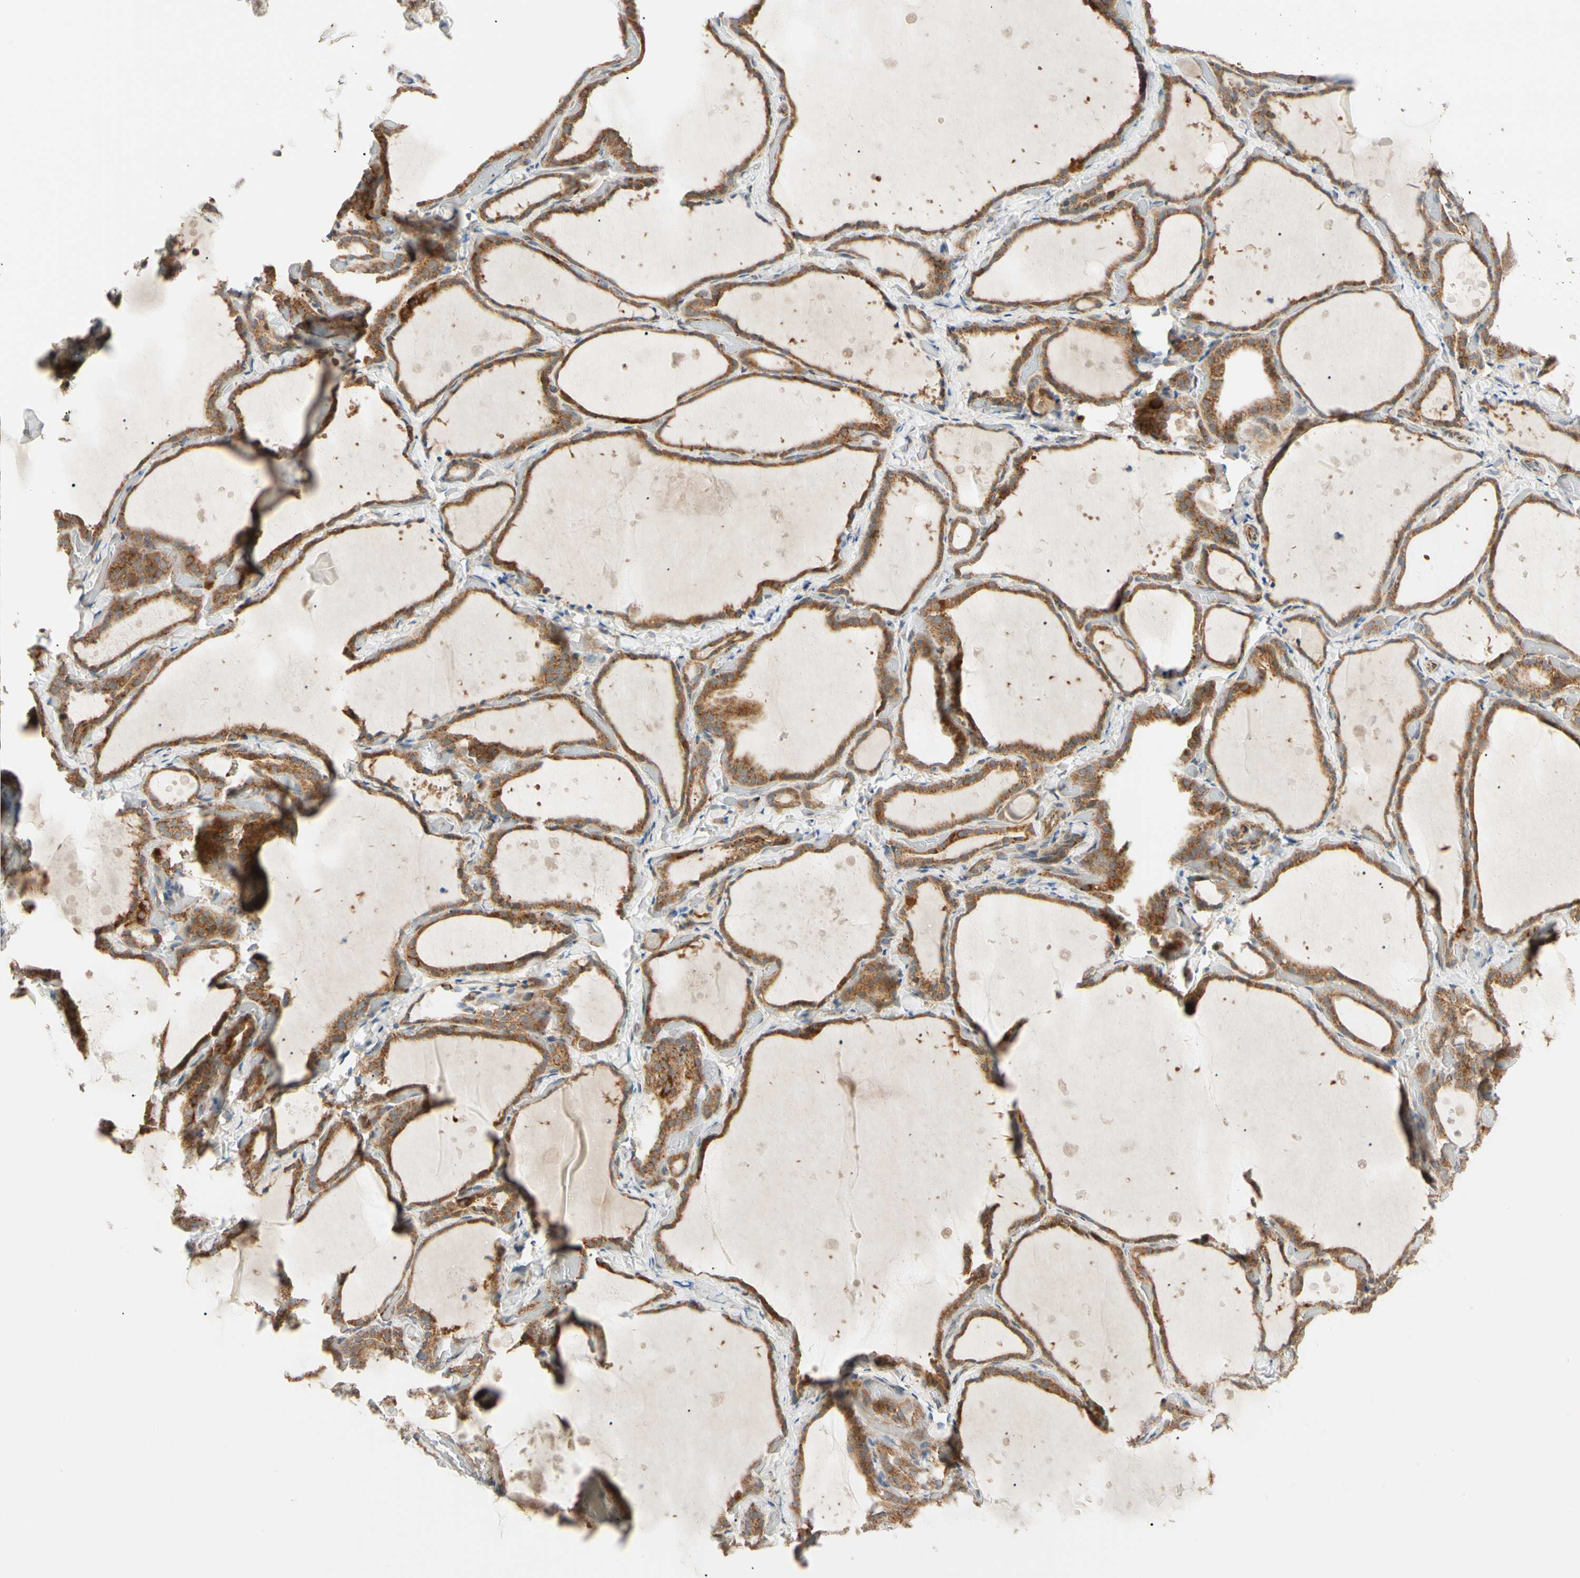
{"staining": {"intensity": "strong", "quantity": ">75%", "location": "cytoplasmic/membranous"}, "tissue": "thyroid gland", "cell_type": "Glandular cells", "image_type": "normal", "snomed": [{"axis": "morphology", "description": "Normal tissue, NOS"}, {"axis": "topography", "description": "Thyroid gland"}], "caption": "Unremarkable thyroid gland was stained to show a protein in brown. There is high levels of strong cytoplasmic/membranous expression in about >75% of glandular cells. The staining was performed using DAB (3,3'-diaminobenzidine), with brown indicating positive protein expression. Nuclei are stained blue with hematoxylin.", "gene": "TBC1D10A", "patient": {"sex": "female", "age": 44}}